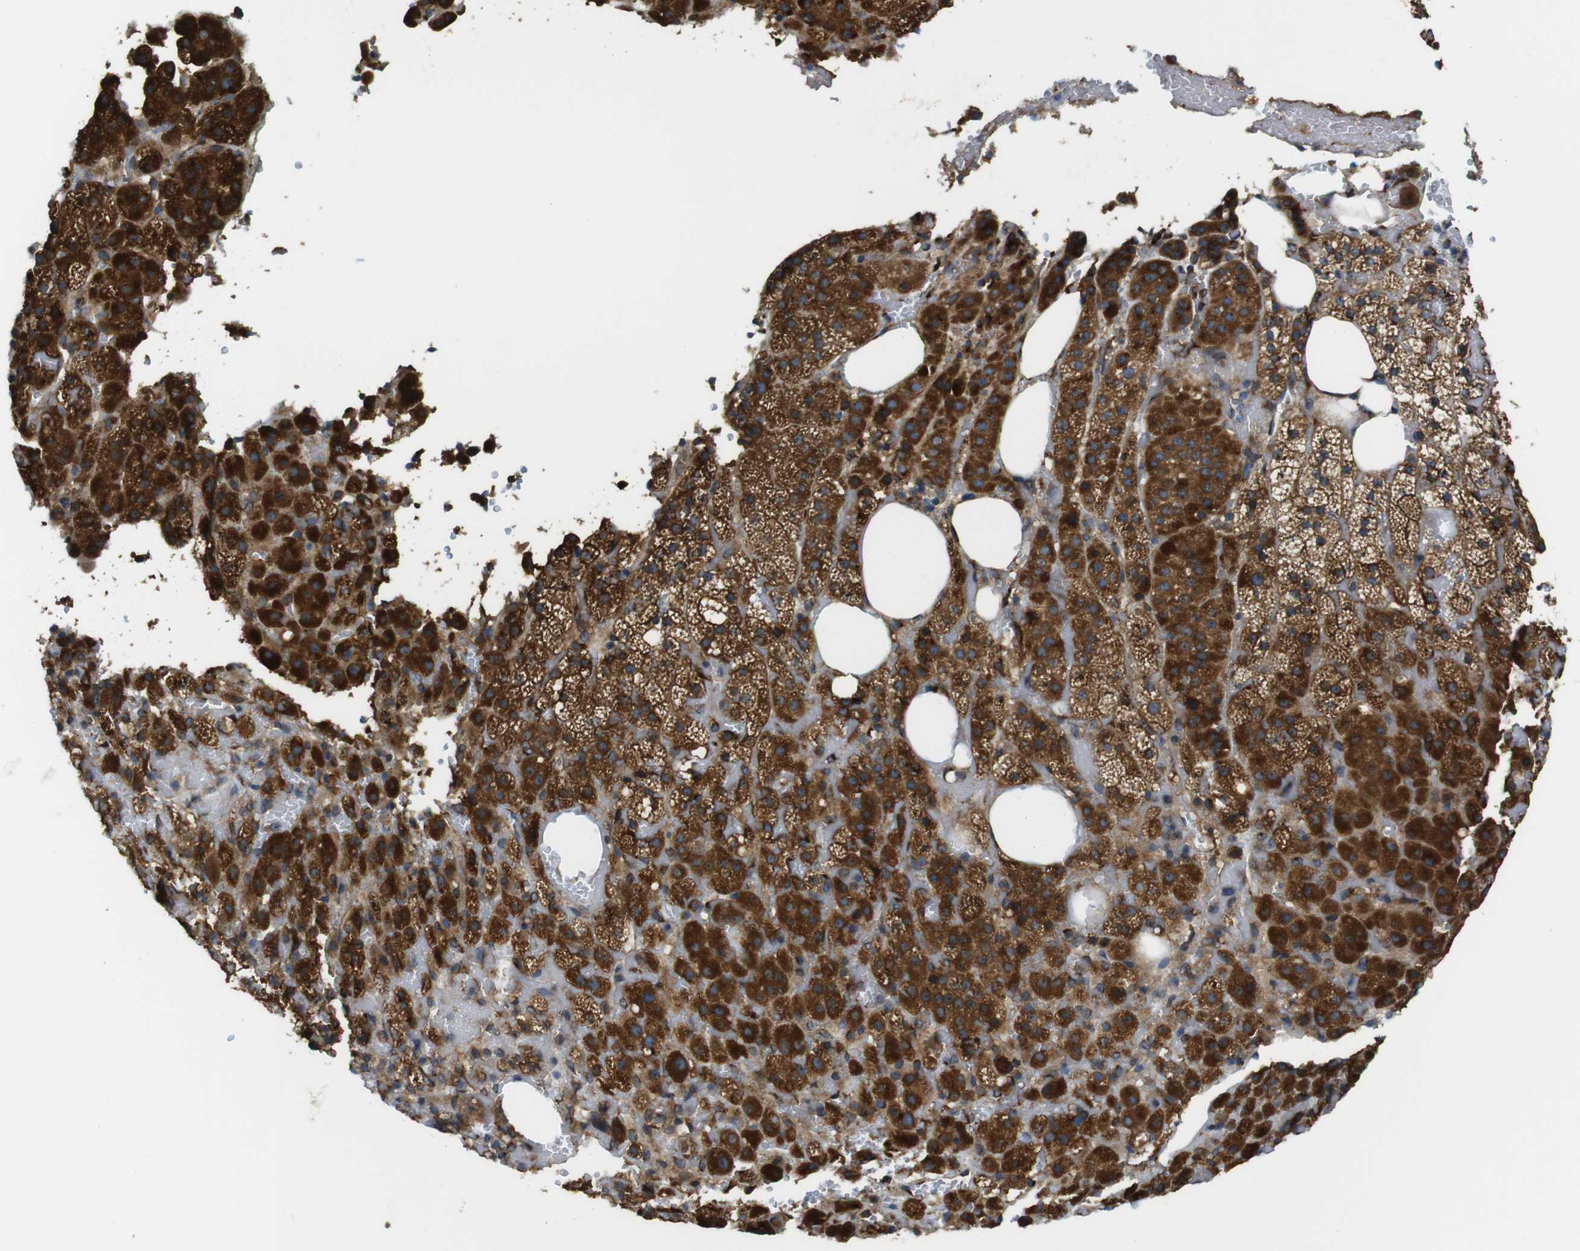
{"staining": {"intensity": "strong", "quantity": ">75%", "location": "cytoplasmic/membranous"}, "tissue": "adrenal gland", "cell_type": "Glandular cells", "image_type": "normal", "snomed": [{"axis": "morphology", "description": "Normal tissue, NOS"}, {"axis": "topography", "description": "Adrenal gland"}], "caption": "Benign adrenal gland was stained to show a protein in brown. There is high levels of strong cytoplasmic/membranous positivity in about >75% of glandular cells.", "gene": "TMEM143", "patient": {"sex": "female", "age": 59}}